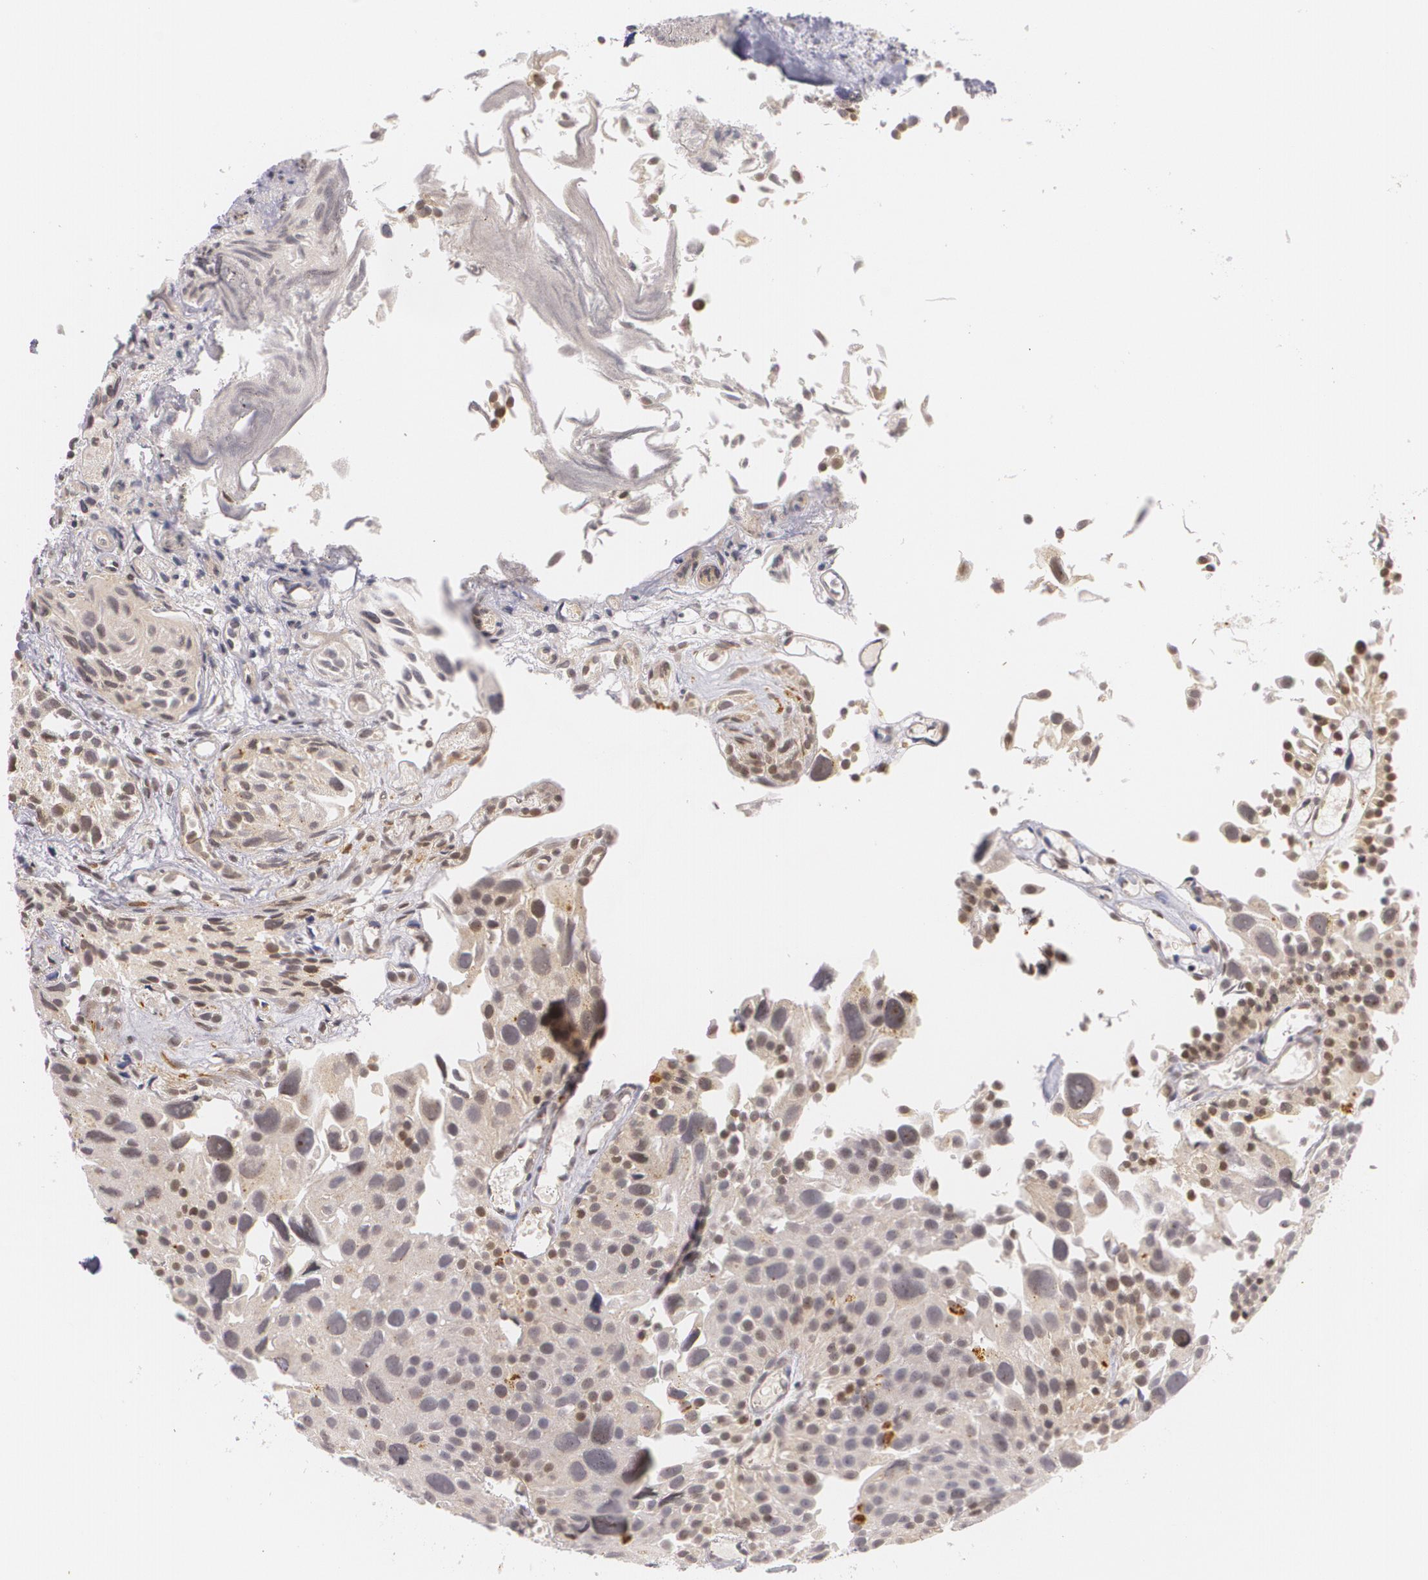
{"staining": {"intensity": "weak", "quantity": "25%-75%", "location": "cytoplasmic/membranous"}, "tissue": "urothelial cancer", "cell_type": "Tumor cells", "image_type": "cancer", "snomed": [{"axis": "morphology", "description": "Urothelial carcinoma, High grade"}, {"axis": "topography", "description": "Urinary bladder"}], "caption": "IHC image of neoplastic tissue: urothelial cancer stained using immunohistochemistry displays low levels of weak protein expression localized specifically in the cytoplasmic/membranous of tumor cells, appearing as a cytoplasmic/membranous brown color.", "gene": "VAV3", "patient": {"sex": "female", "age": 78}}